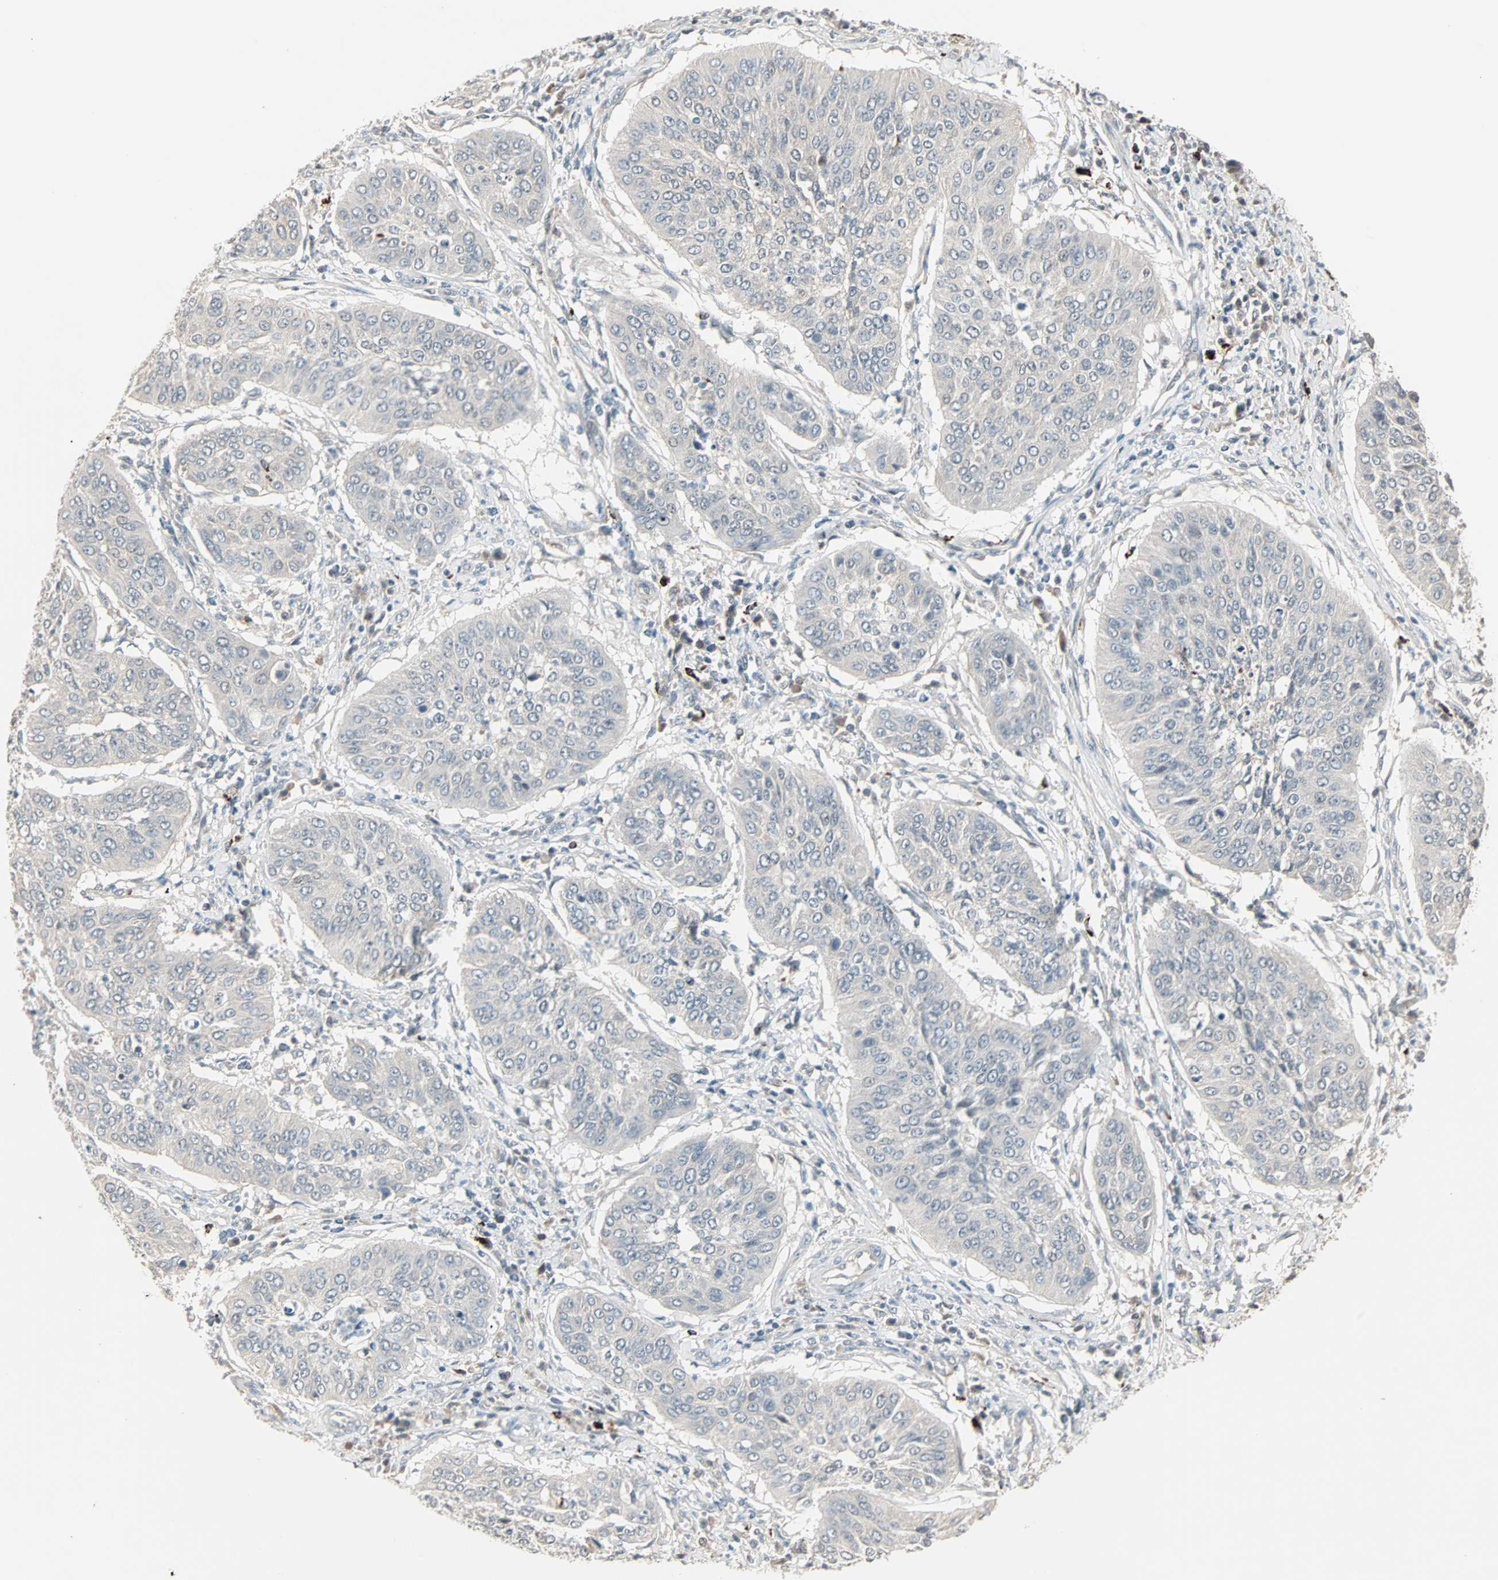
{"staining": {"intensity": "weak", "quantity": "<25%", "location": "cytoplasmic/membranous"}, "tissue": "cervical cancer", "cell_type": "Tumor cells", "image_type": "cancer", "snomed": [{"axis": "morphology", "description": "Normal tissue, NOS"}, {"axis": "morphology", "description": "Squamous cell carcinoma, NOS"}, {"axis": "topography", "description": "Cervix"}], "caption": "Immunohistochemical staining of human cervical squamous cell carcinoma exhibits no significant expression in tumor cells. (DAB IHC, high magnification).", "gene": "KDM4A", "patient": {"sex": "female", "age": 39}}